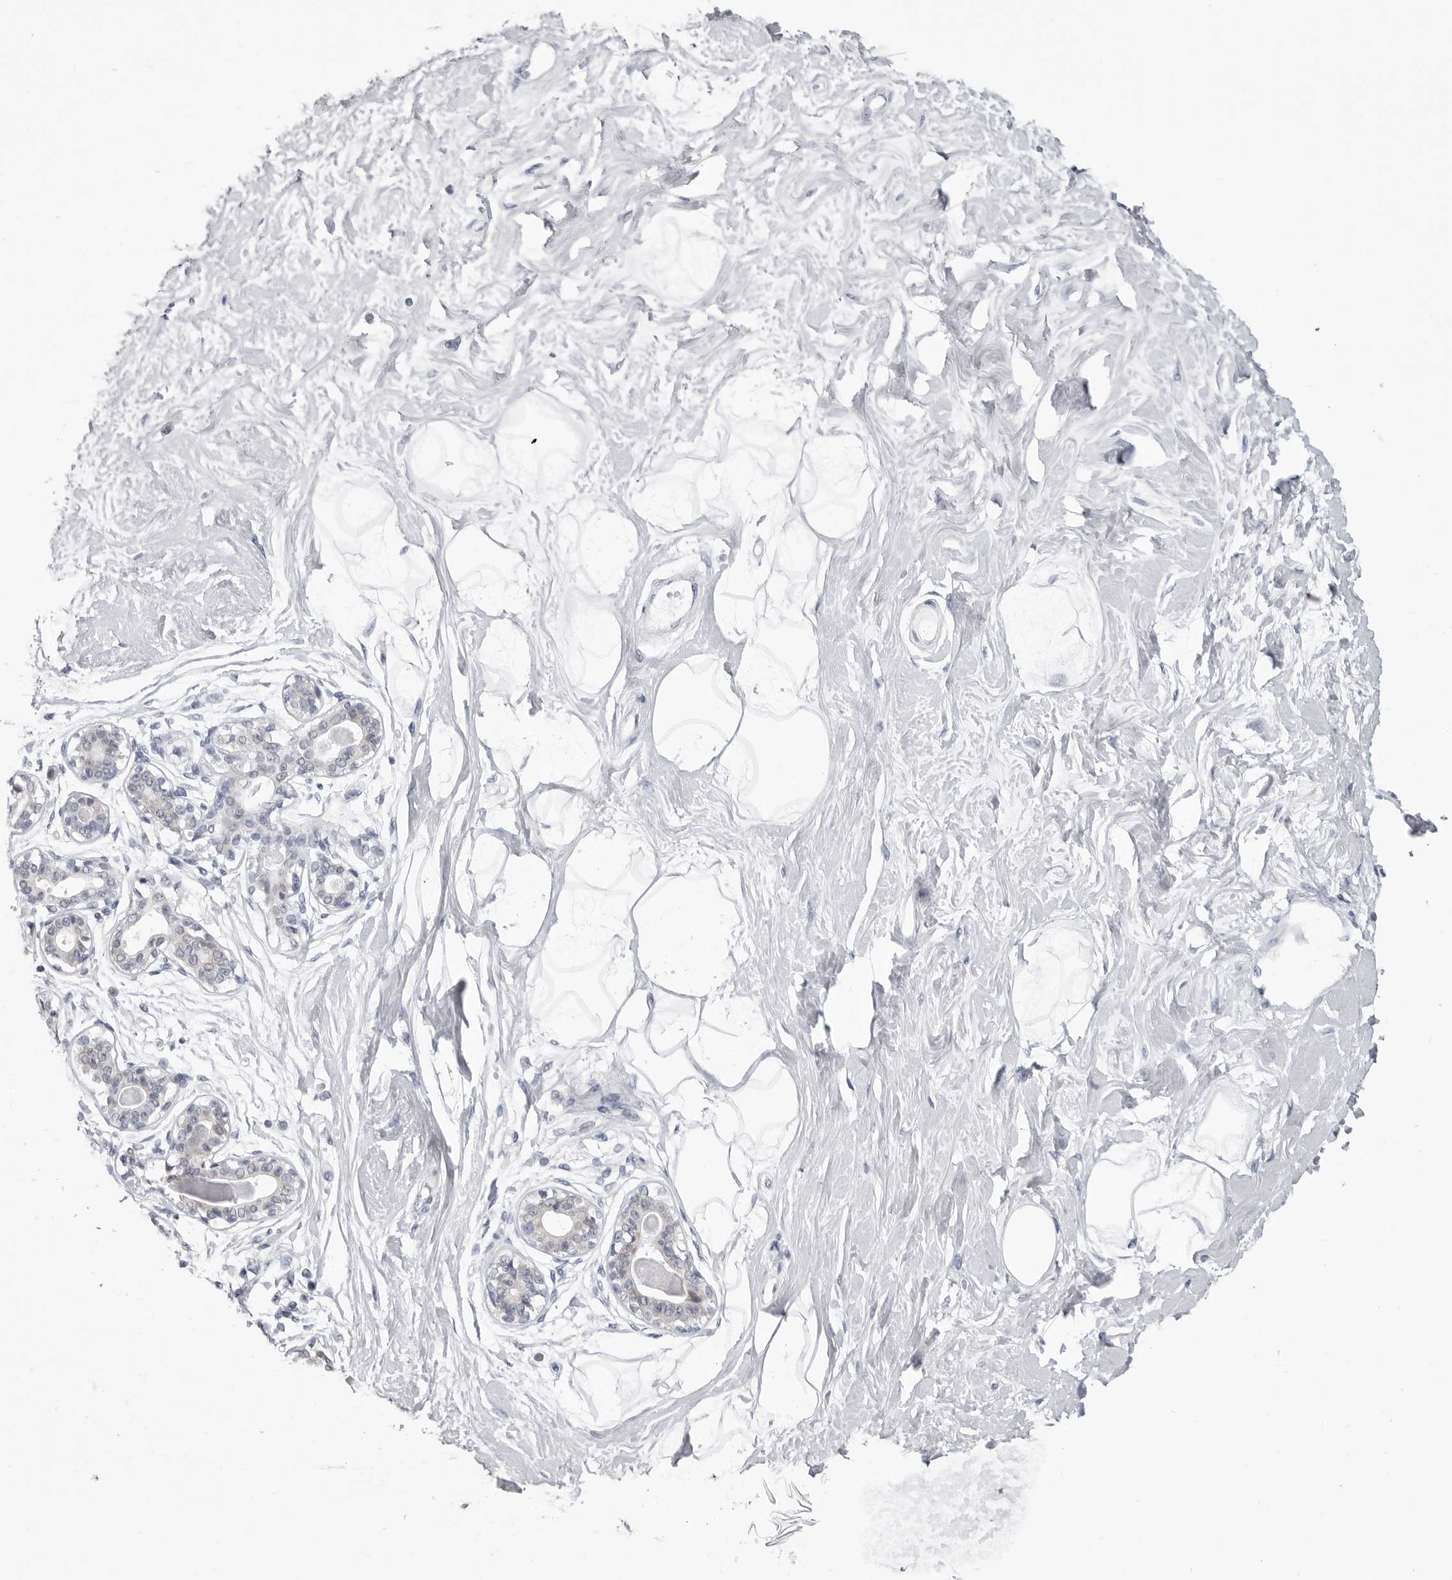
{"staining": {"intensity": "negative", "quantity": "none", "location": "none"}, "tissue": "breast", "cell_type": "Adipocytes", "image_type": "normal", "snomed": [{"axis": "morphology", "description": "Normal tissue, NOS"}, {"axis": "topography", "description": "Breast"}], "caption": "DAB (3,3'-diaminobenzidine) immunohistochemical staining of unremarkable human breast reveals no significant positivity in adipocytes.", "gene": "FH", "patient": {"sex": "female", "age": 45}}